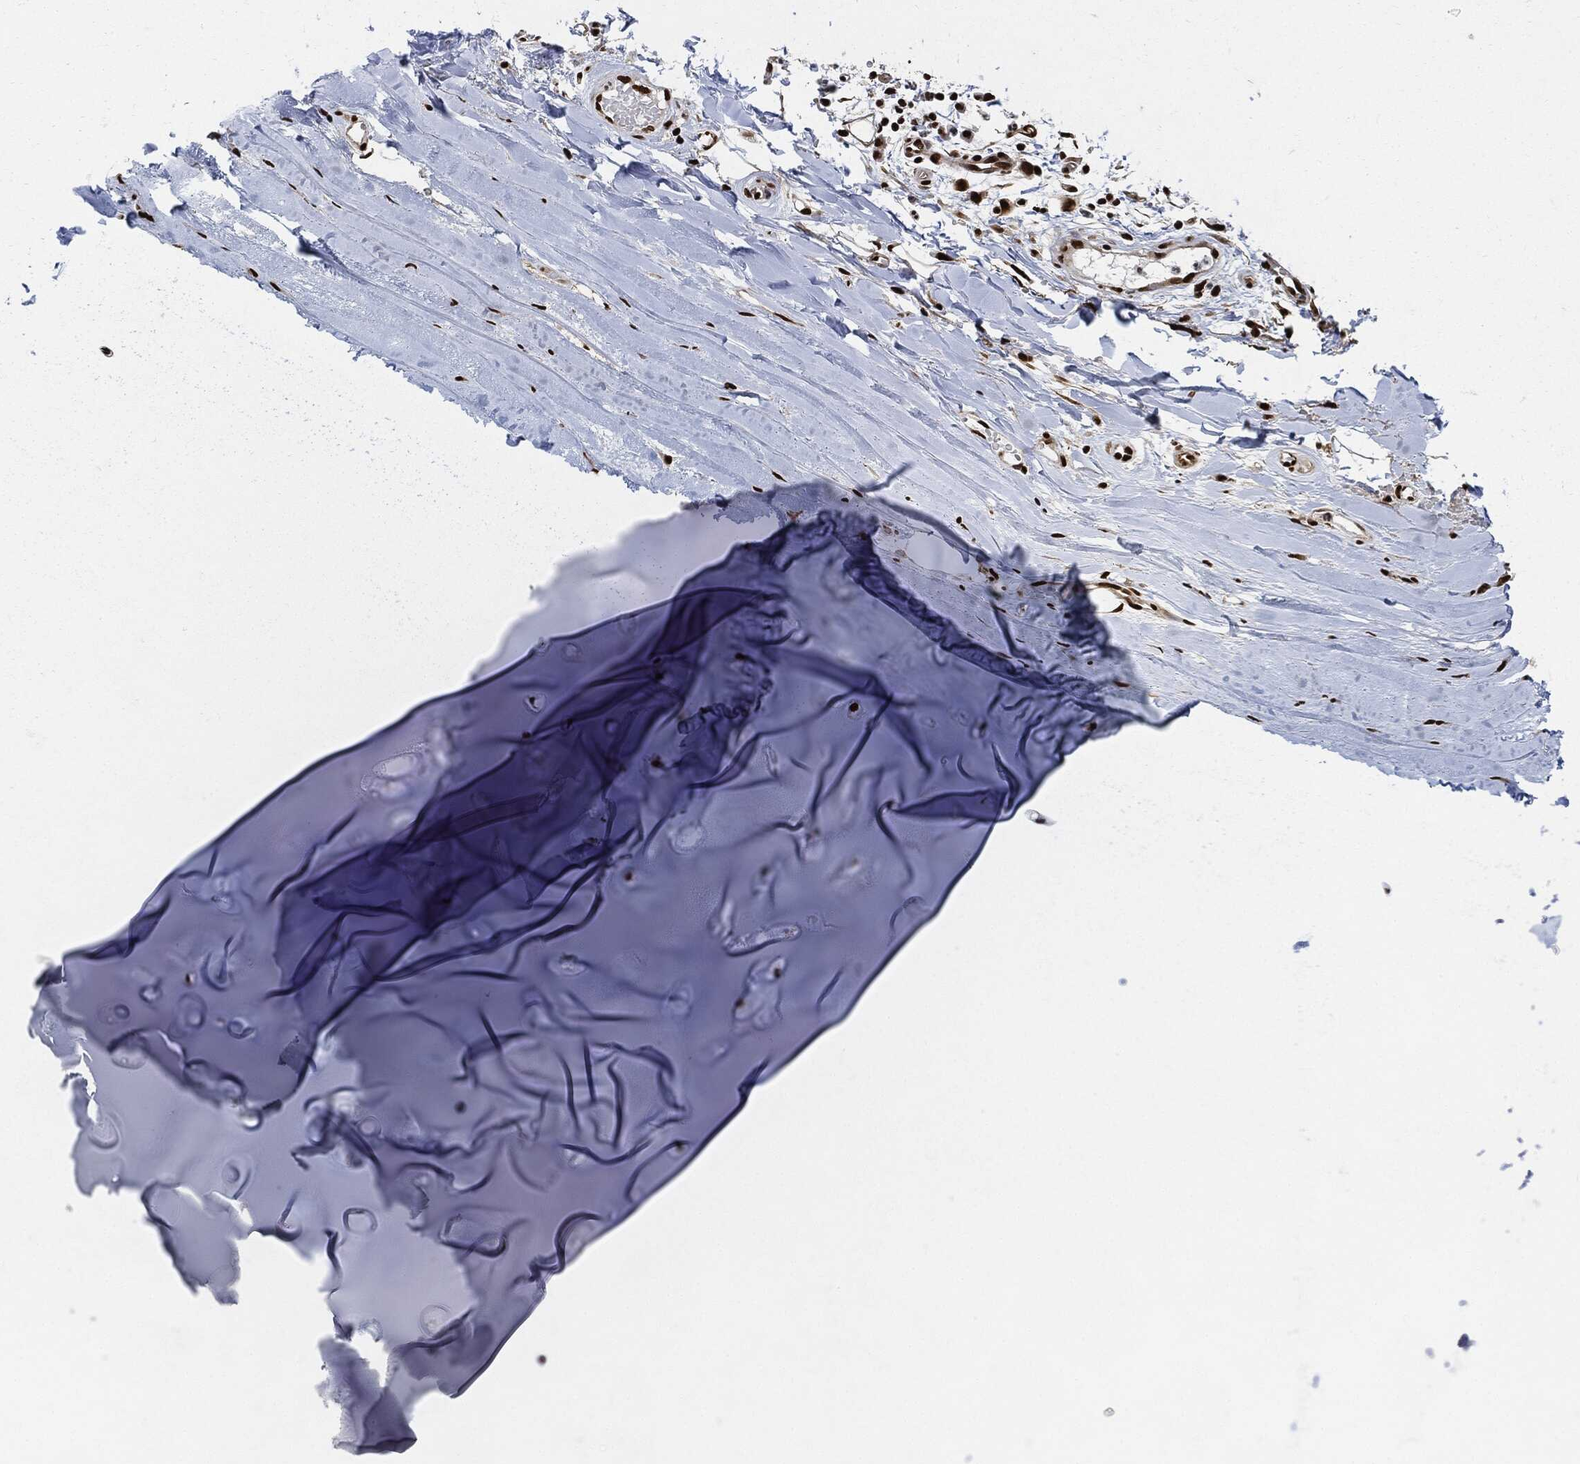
{"staining": {"intensity": "strong", "quantity": "25%-75%", "location": "nuclear"}, "tissue": "adipose tissue", "cell_type": "Adipocytes", "image_type": "normal", "snomed": [{"axis": "morphology", "description": "Normal tissue, NOS"}, {"axis": "topography", "description": "Cartilage tissue"}], "caption": "Immunohistochemistry (IHC) of benign human adipose tissue demonstrates high levels of strong nuclear positivity in about 25%-75% of adipocytes. (DAB = brown stain, brightfield microscopy at high magnification).", "gene": "RECQL", "patient": {"sex": "male", "age": 81}}